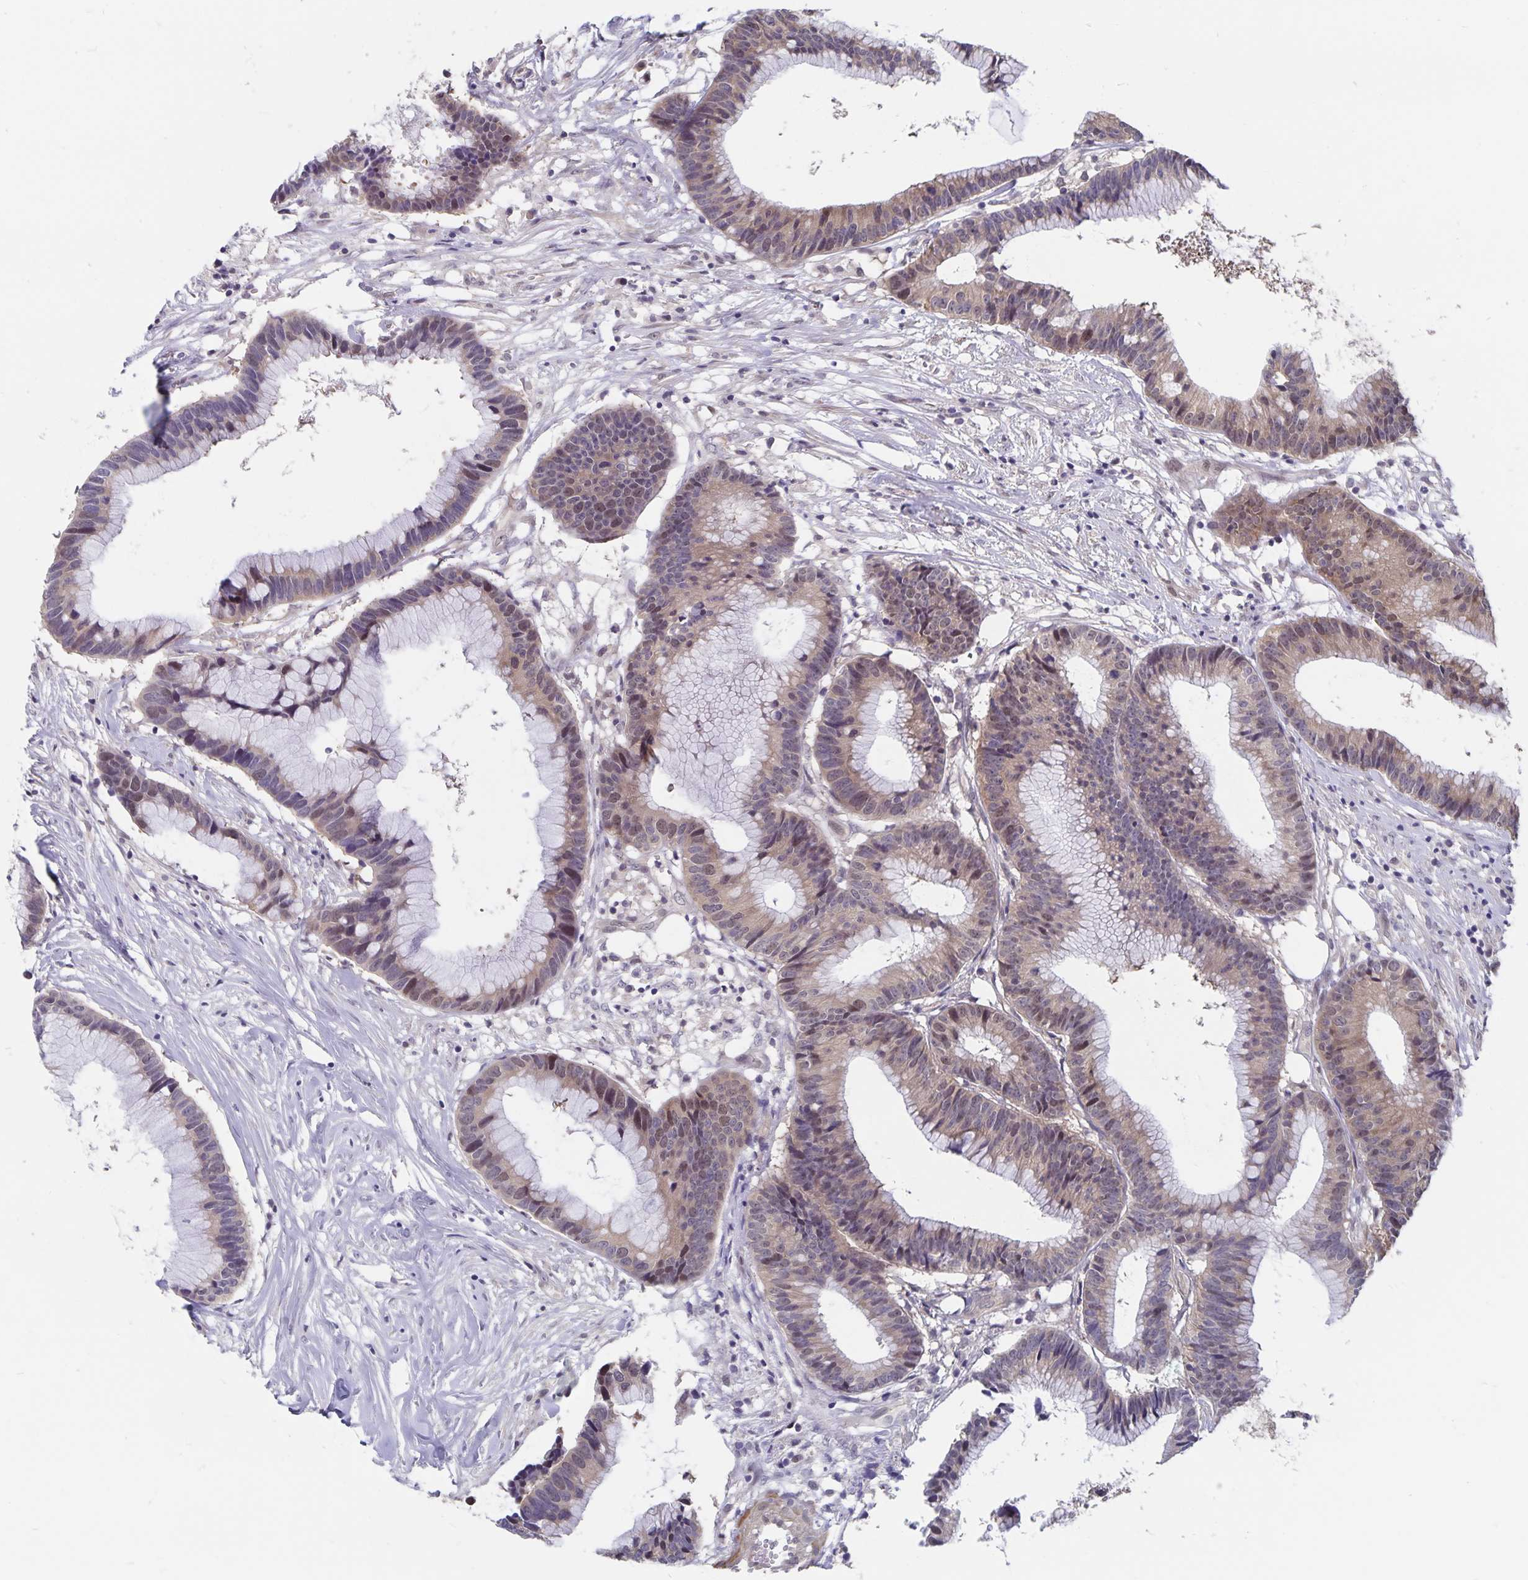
{"staining": {"intensity": "weak", "quantity": "25%-75%", "location": "nuclear"}, "tissue": "colorectal cancer", "cell_type": "Tumor cells", "image_type": "cancer", "snomed": [{"axis": "morphology", "description": "Adenocarcinoma, NOS"}, {"axis": "topography", "description": "Colon"}], "caption": "Colorectal adenocarcinoma was stained to show a protein in brown. There is low levels of weak nuclear staining in approximately 25%-75% of tumor cells.", "gene": "BAG6", "patient": {"sex": "female", "age": 78}}